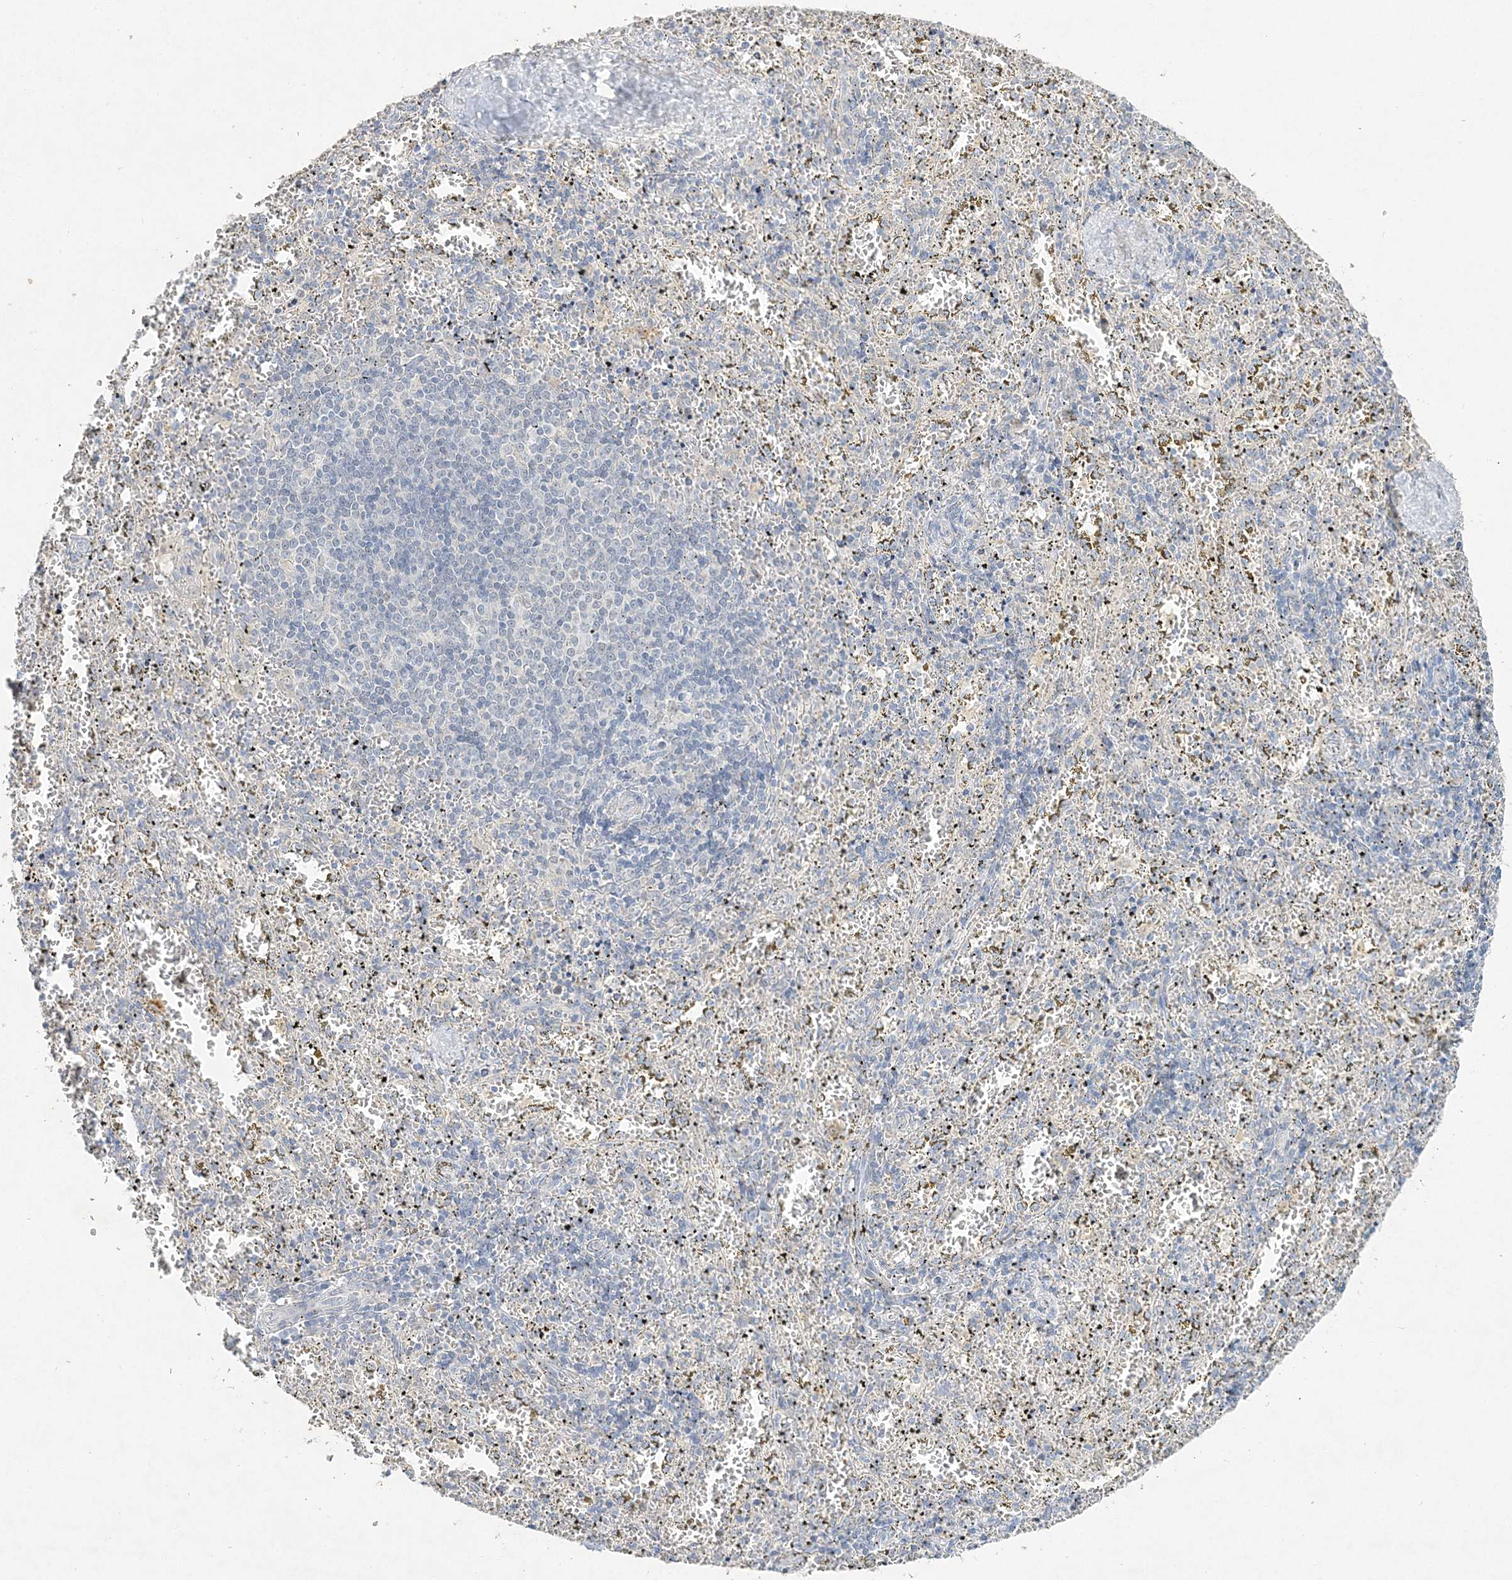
{"staining": {"intensity": "negative", "quantity": "none", "location": "none"}, "tissue": "spleen", "cell_type": "Cells in red pulp", "image_type": "normal", "snomed": [{"axis": "morphology", "description": "Normal tissue, NOS"}, {"axis": "topography", "description": "Spleen"}], "caption": "Micrograph shows no protein positivity in cells in red pulp of normal spleen. (DAB IHC with hematoxylin counter stain).", "gene": "MAT2B", "patient": {"sex": "male", "age": 11}}